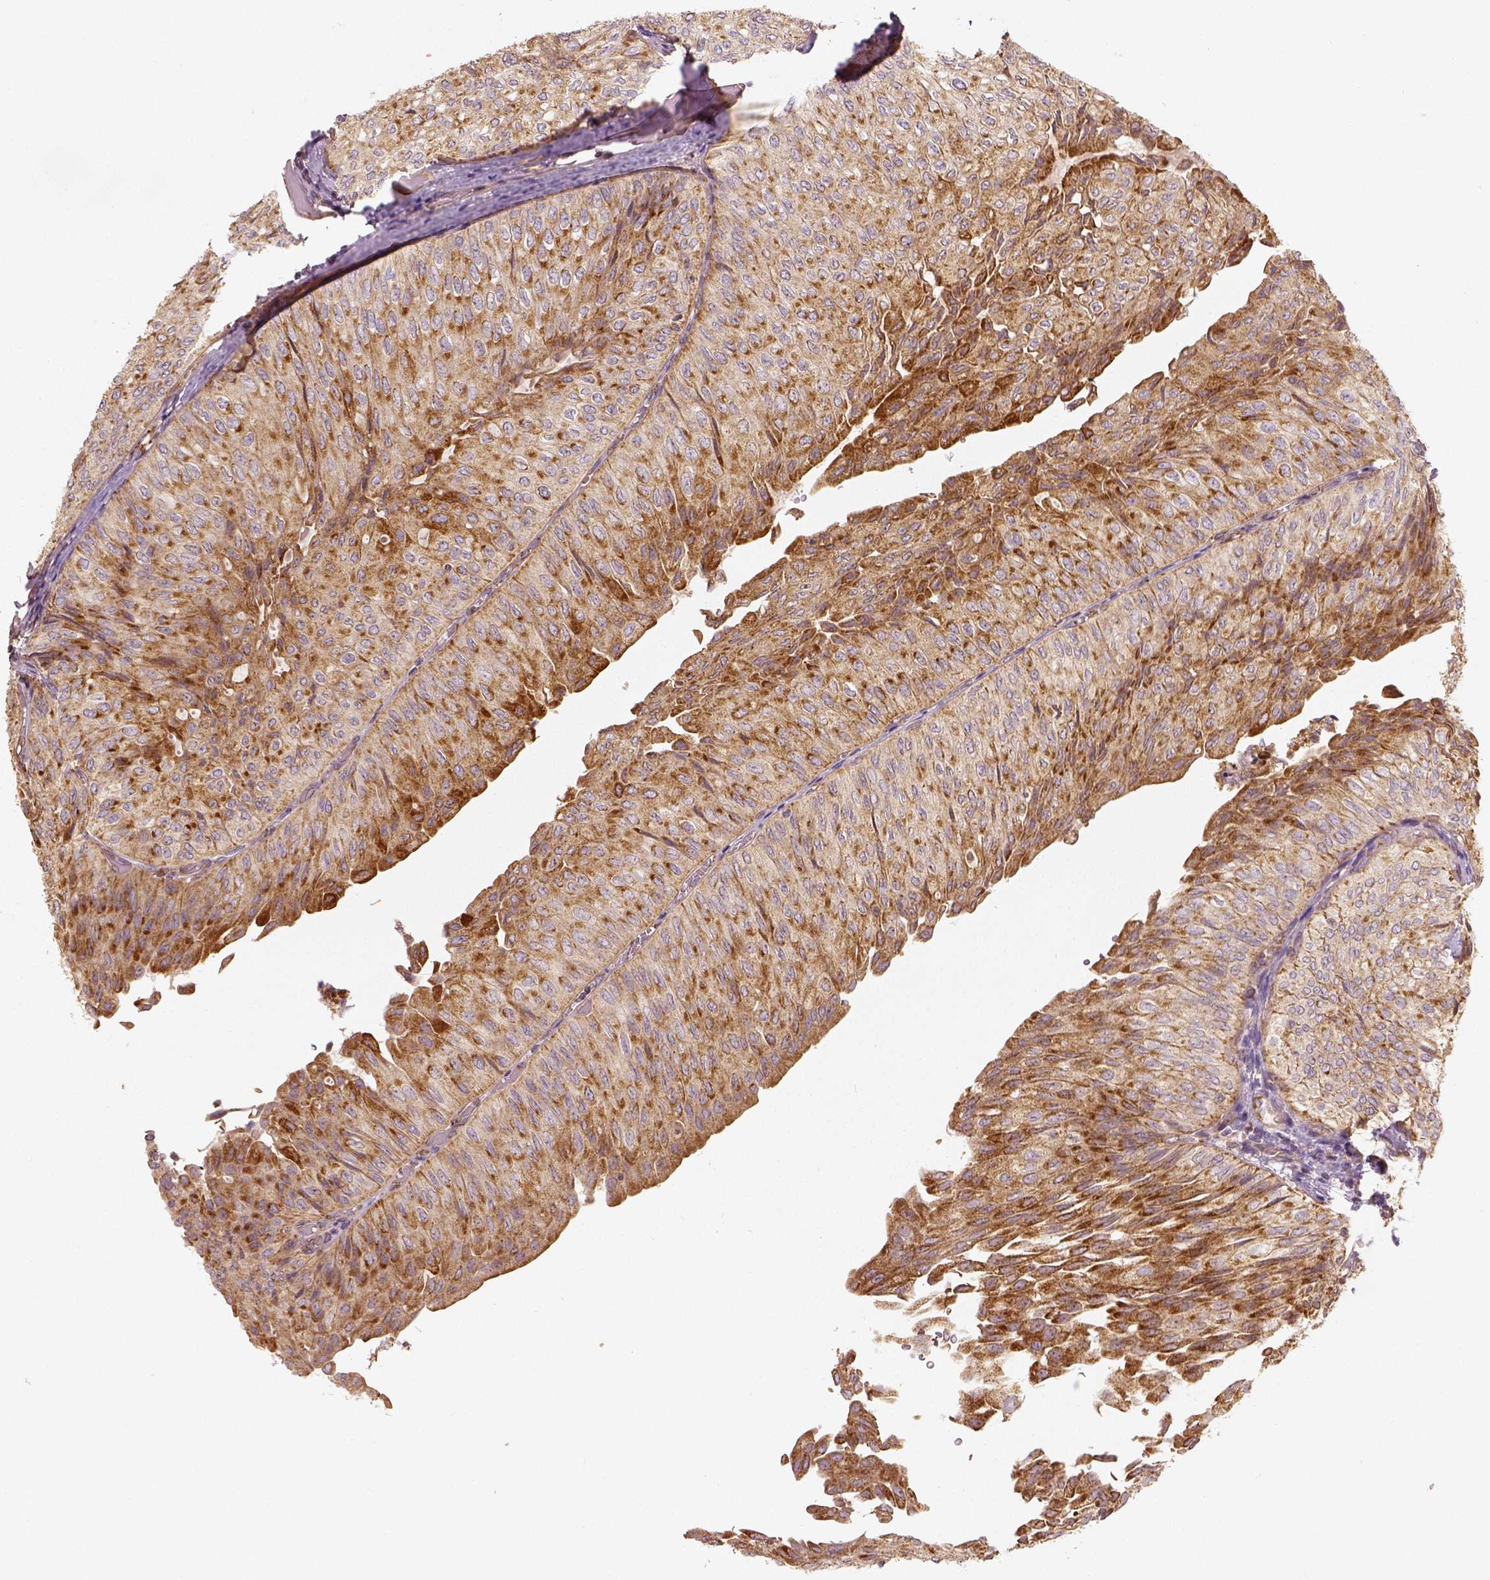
{"staining": {"intensity": "moderate", "quantity": ">75%", "location": "cytoplasmic/membranous"}, "tissue": "urothelial cancer", "cell_type": "Tumor cells", "image_type": "cancer", "snomed": [{"axis": "morphology", "description": "Urothelial carcinoma, NOS"}, {"axis": "topography", "description": "Urinary bladder"}], "caption": "Transitional cell carcinoma tissue shows moderate cytoplasmic/membranous expression in approximately >75% of tumor cells", "gene": "PGAM5", "patient": {"sex": "male", "age": 62}}